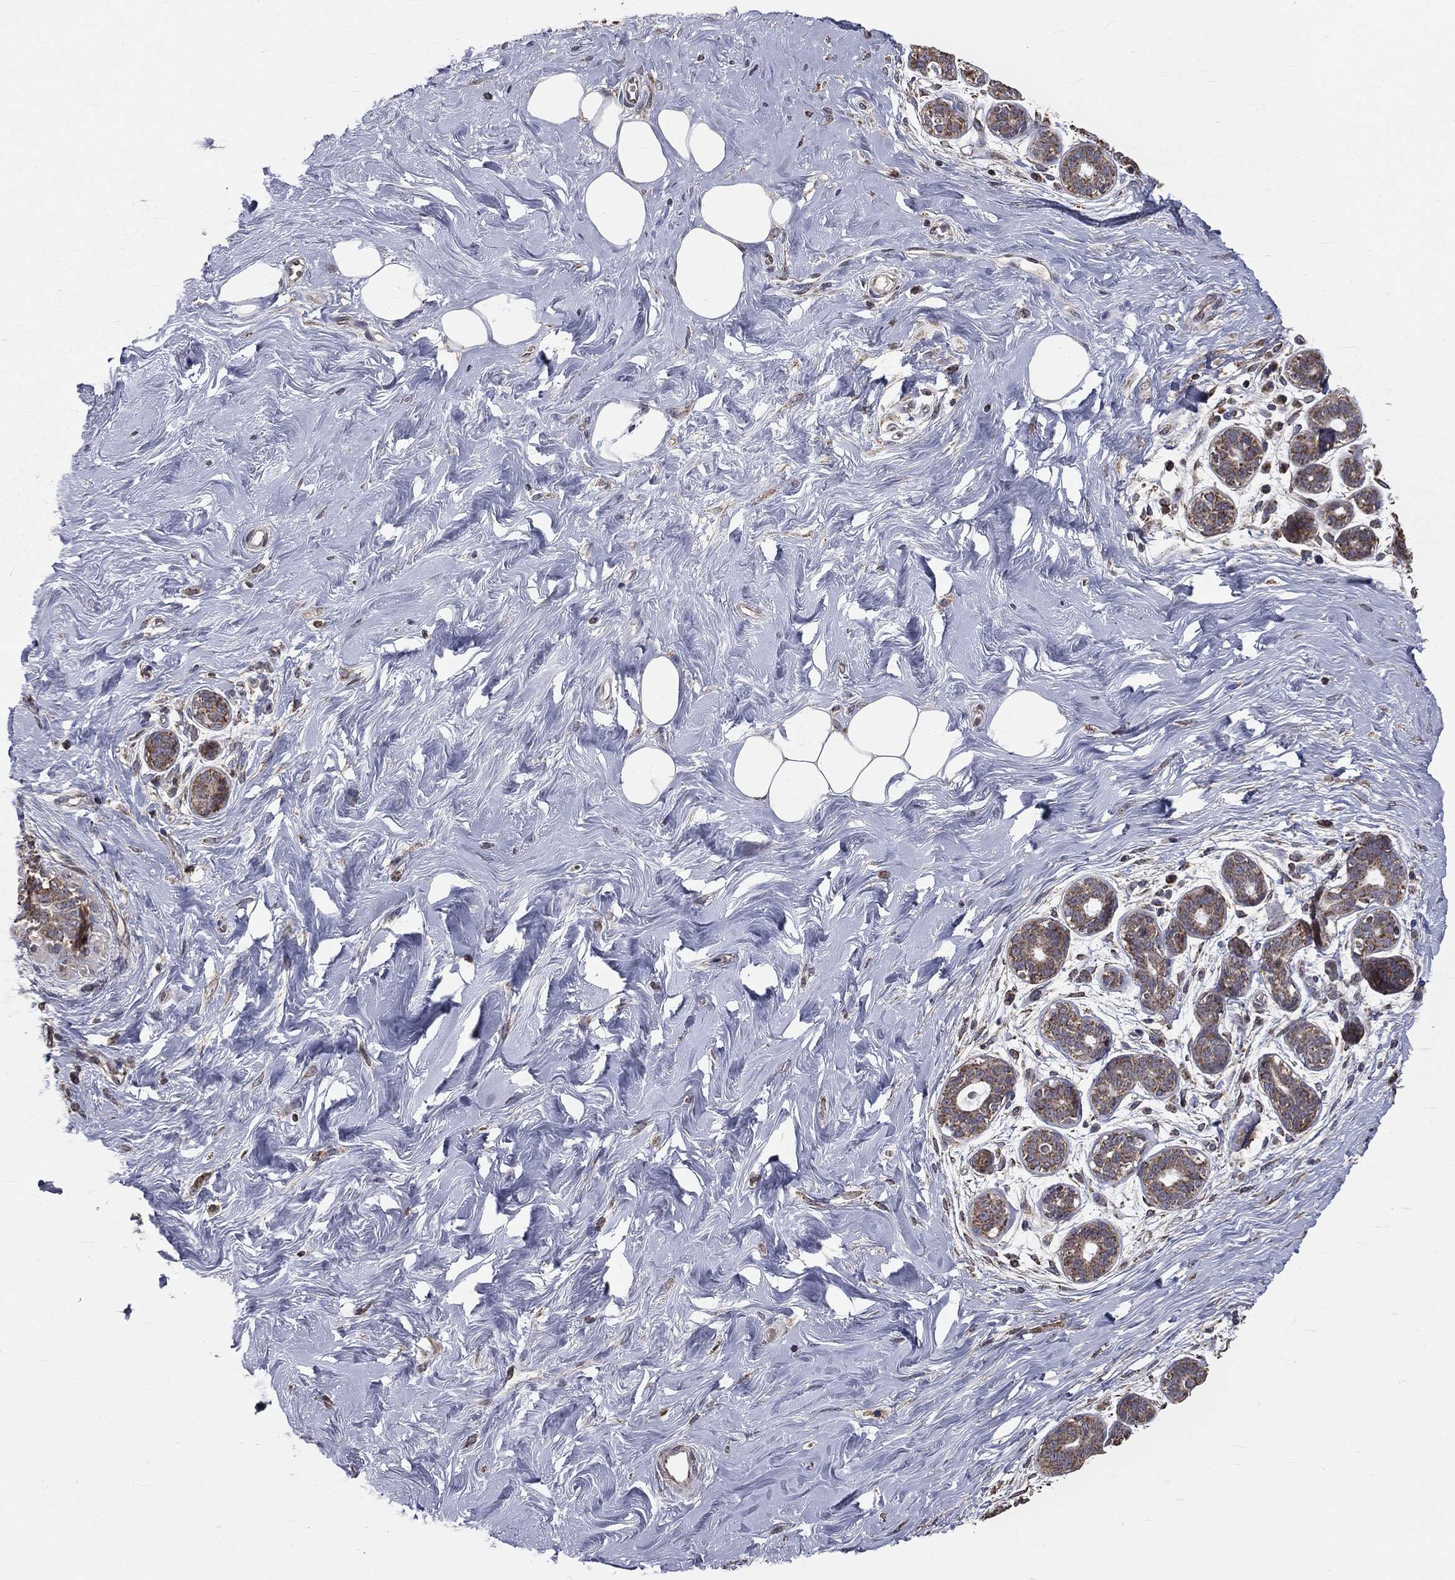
{"staining": {"intensity": "negative", "quantity": "none", "location": "none"}, "tissue": "breast", "cell_type": "Adipocytes", "image_type": "normal", "snomed": [{"axis": "morphology", "description": "Normal tissue, NOS"}, {"axis": "topography", "description": "Breast"}], "caption": "A high-resolution micrograph shows IHC staining of normal breast, which reveals no significant positivity in adipocytes.", "gene": "MRPL46", "patient": {"sex": "female", "age": 43}}